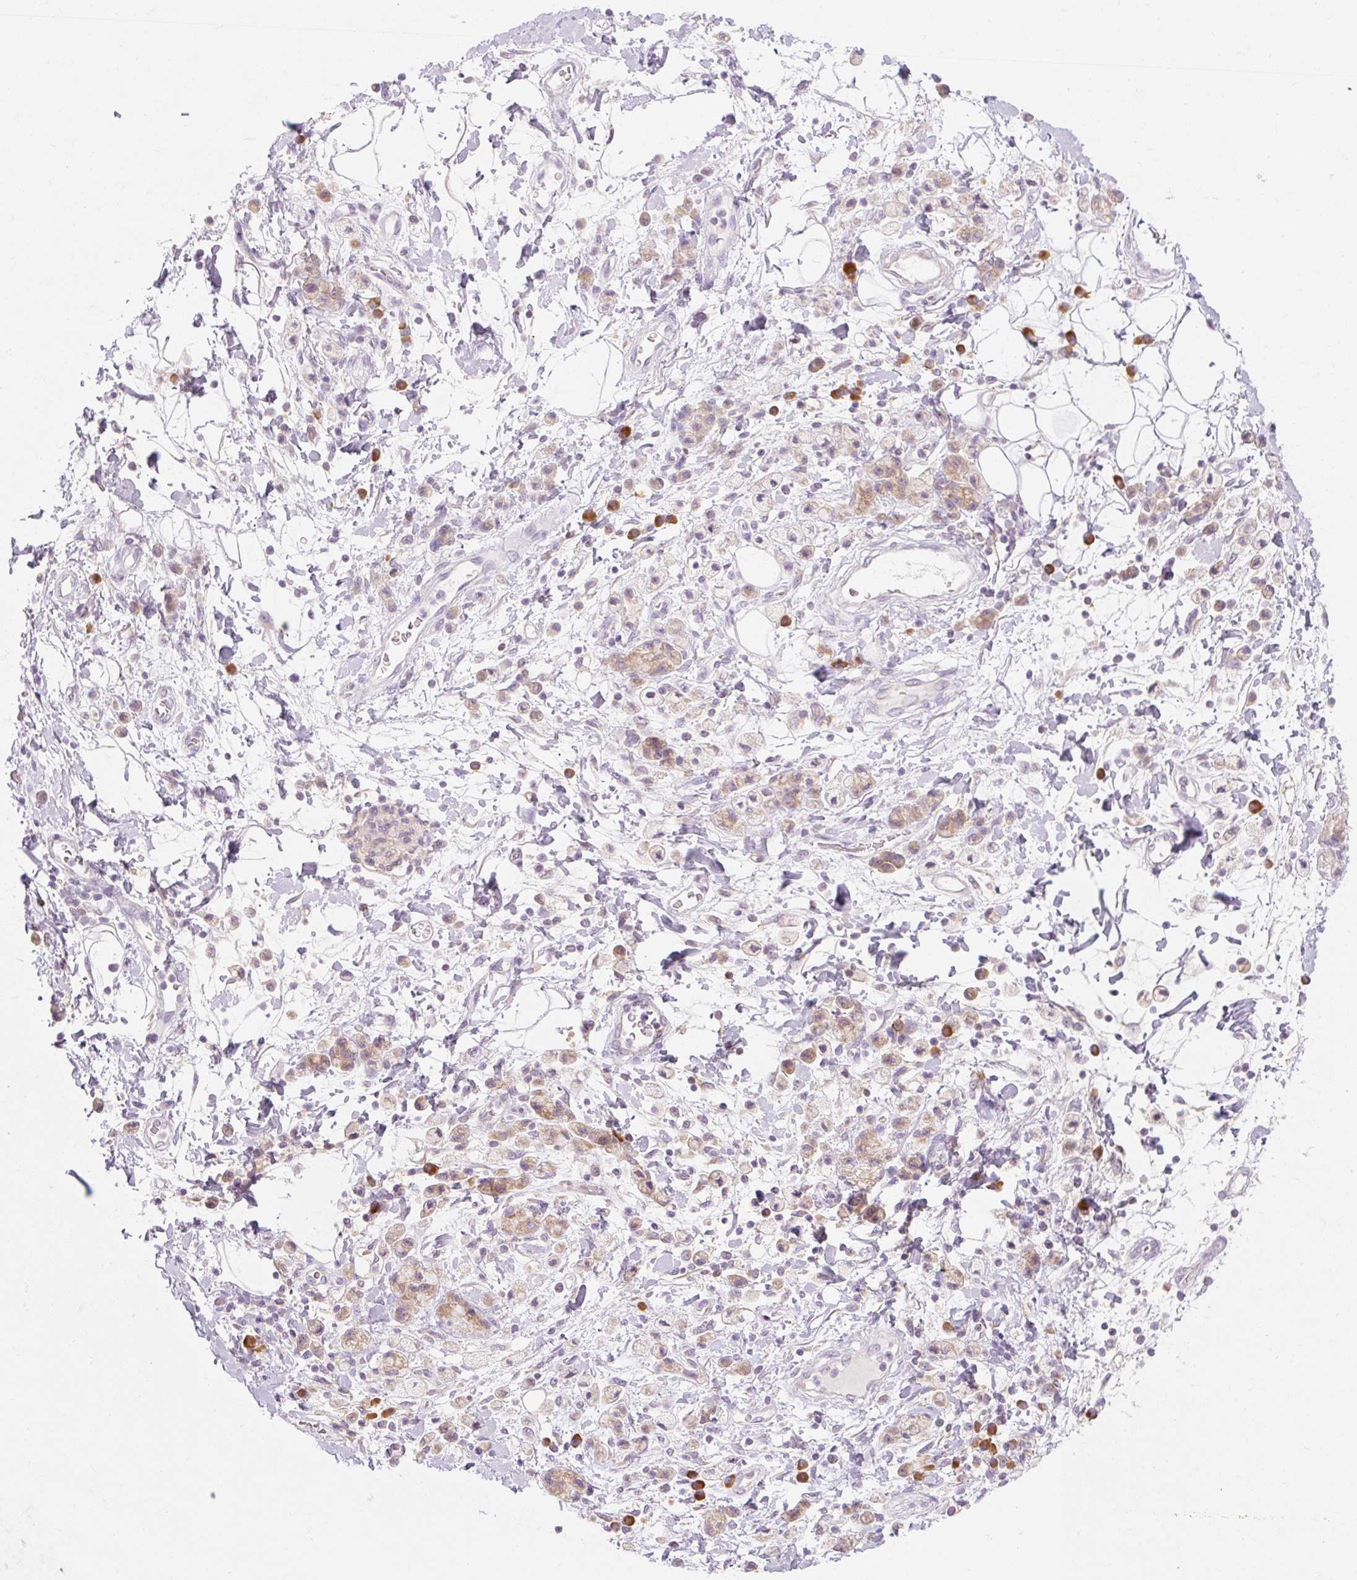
{"staining": {"intensity": "moderate", "quantity": ">75%", "location": "cytoplasmic/membranous"}, "tissue": "stomach cancer", "cell_type": "Tumor cells", "image_type": "cancer", "snomed": [{"axis": "morphology", "description": "Adenocarcinoma, NOS"}, {"axis": "topography", "description": "Stomach"}], "caption": "A high-resolution photomicrograph shows immunohistochemistry staining of stomach cancer, which exhibits moderate cytoplasmic/membranous positivity in about >75% of tumor cells.", "gene": "MYO1D", "patient": {"sex": "male", "age": 77}}